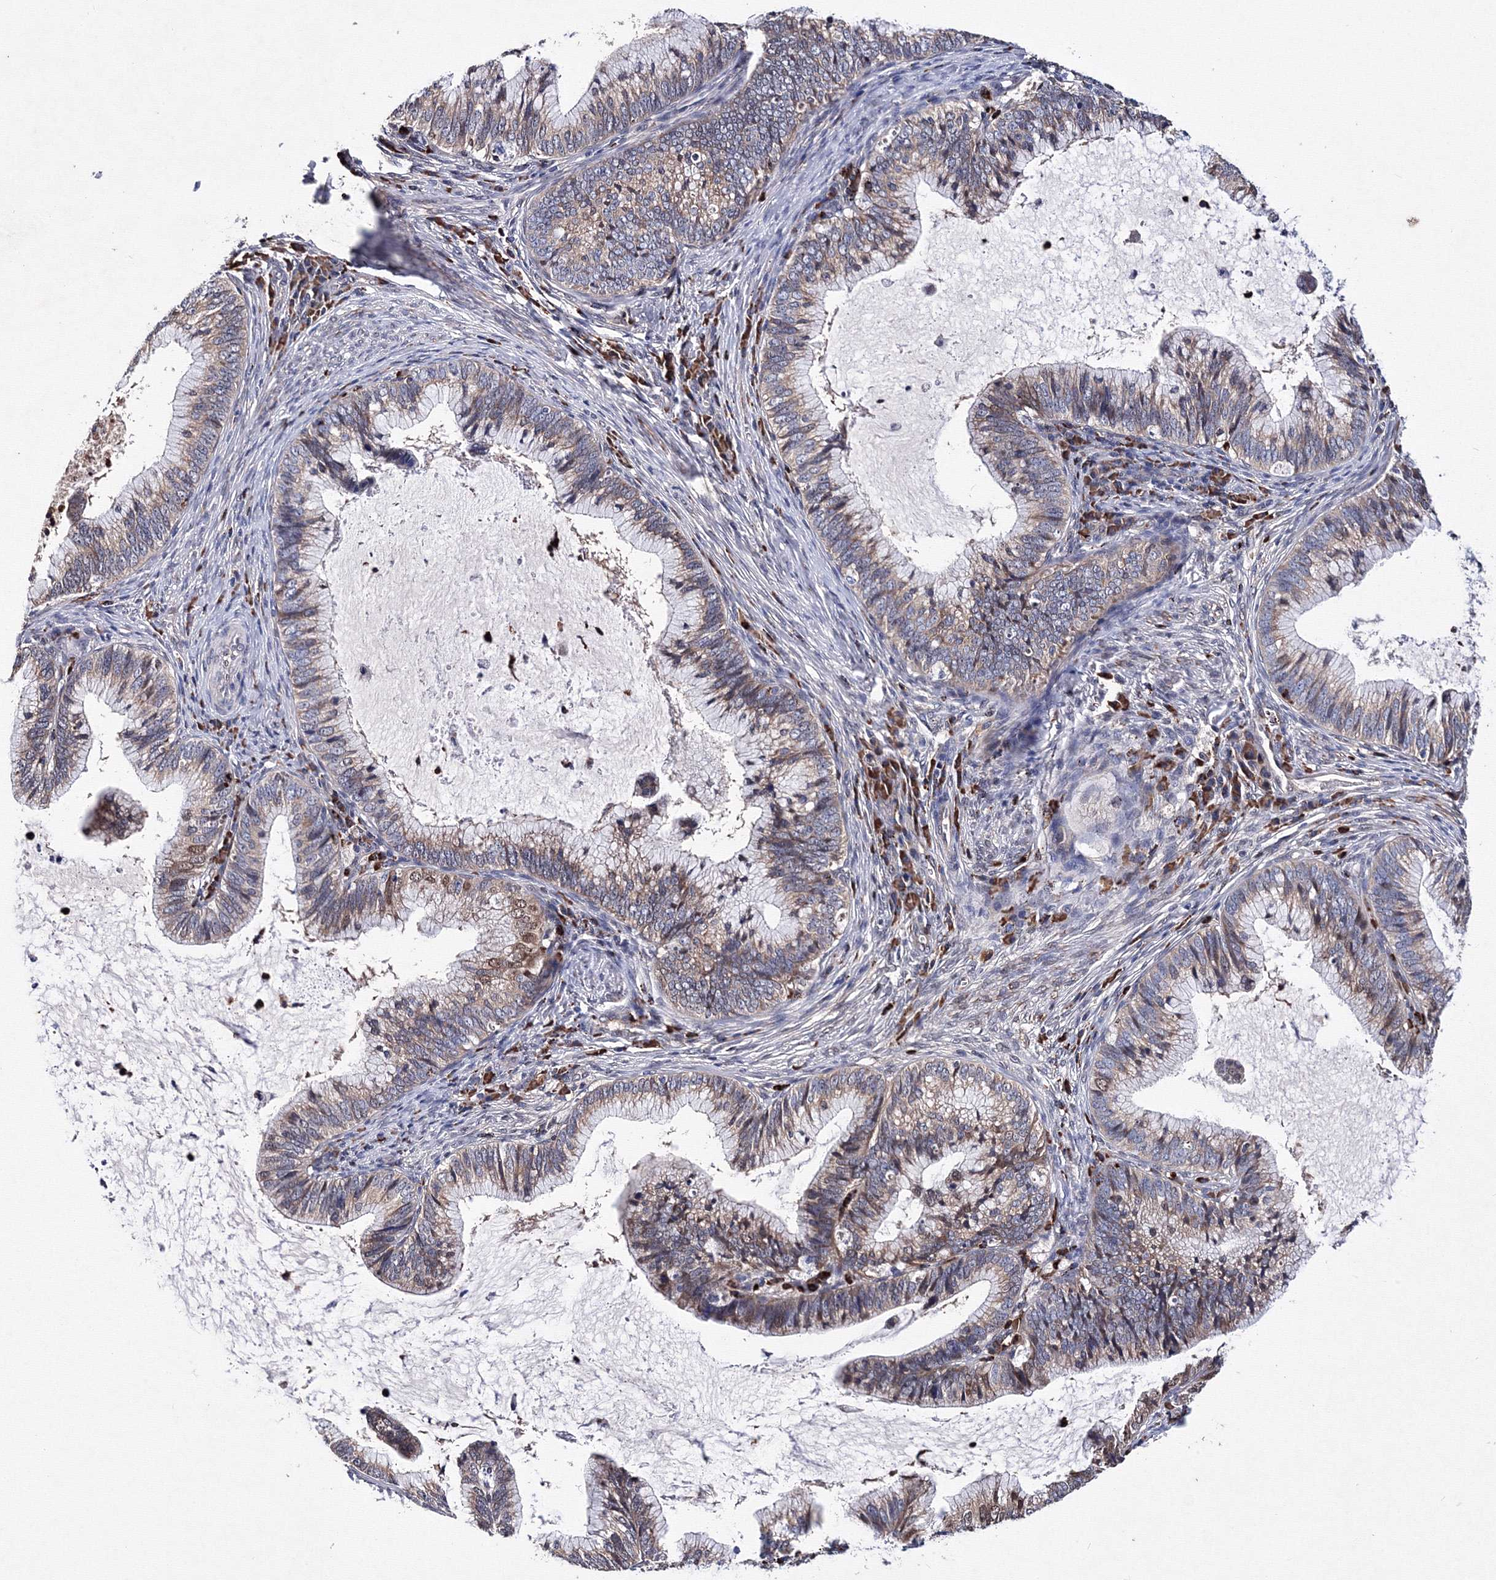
{"staining": {"intensity": "weak", "quantity": "<25%", "location": "cytoplasmic/membranous"}, "tissue": "cervical cancer", "cell_type": "Tumor cells", "image_type": "cancer", "snomed": [{"axis": "morphology", "description": "Adenocarcinoma, NOS"}, {"axis": "topography", "description": "Cervix"}], "caption": "This is an IHC micrograph of cervical adenocarcinoma. There is no positivity in tumor cells.", "gene": "PHYKPL", "patient": {"sex": "female", "age": 36}}